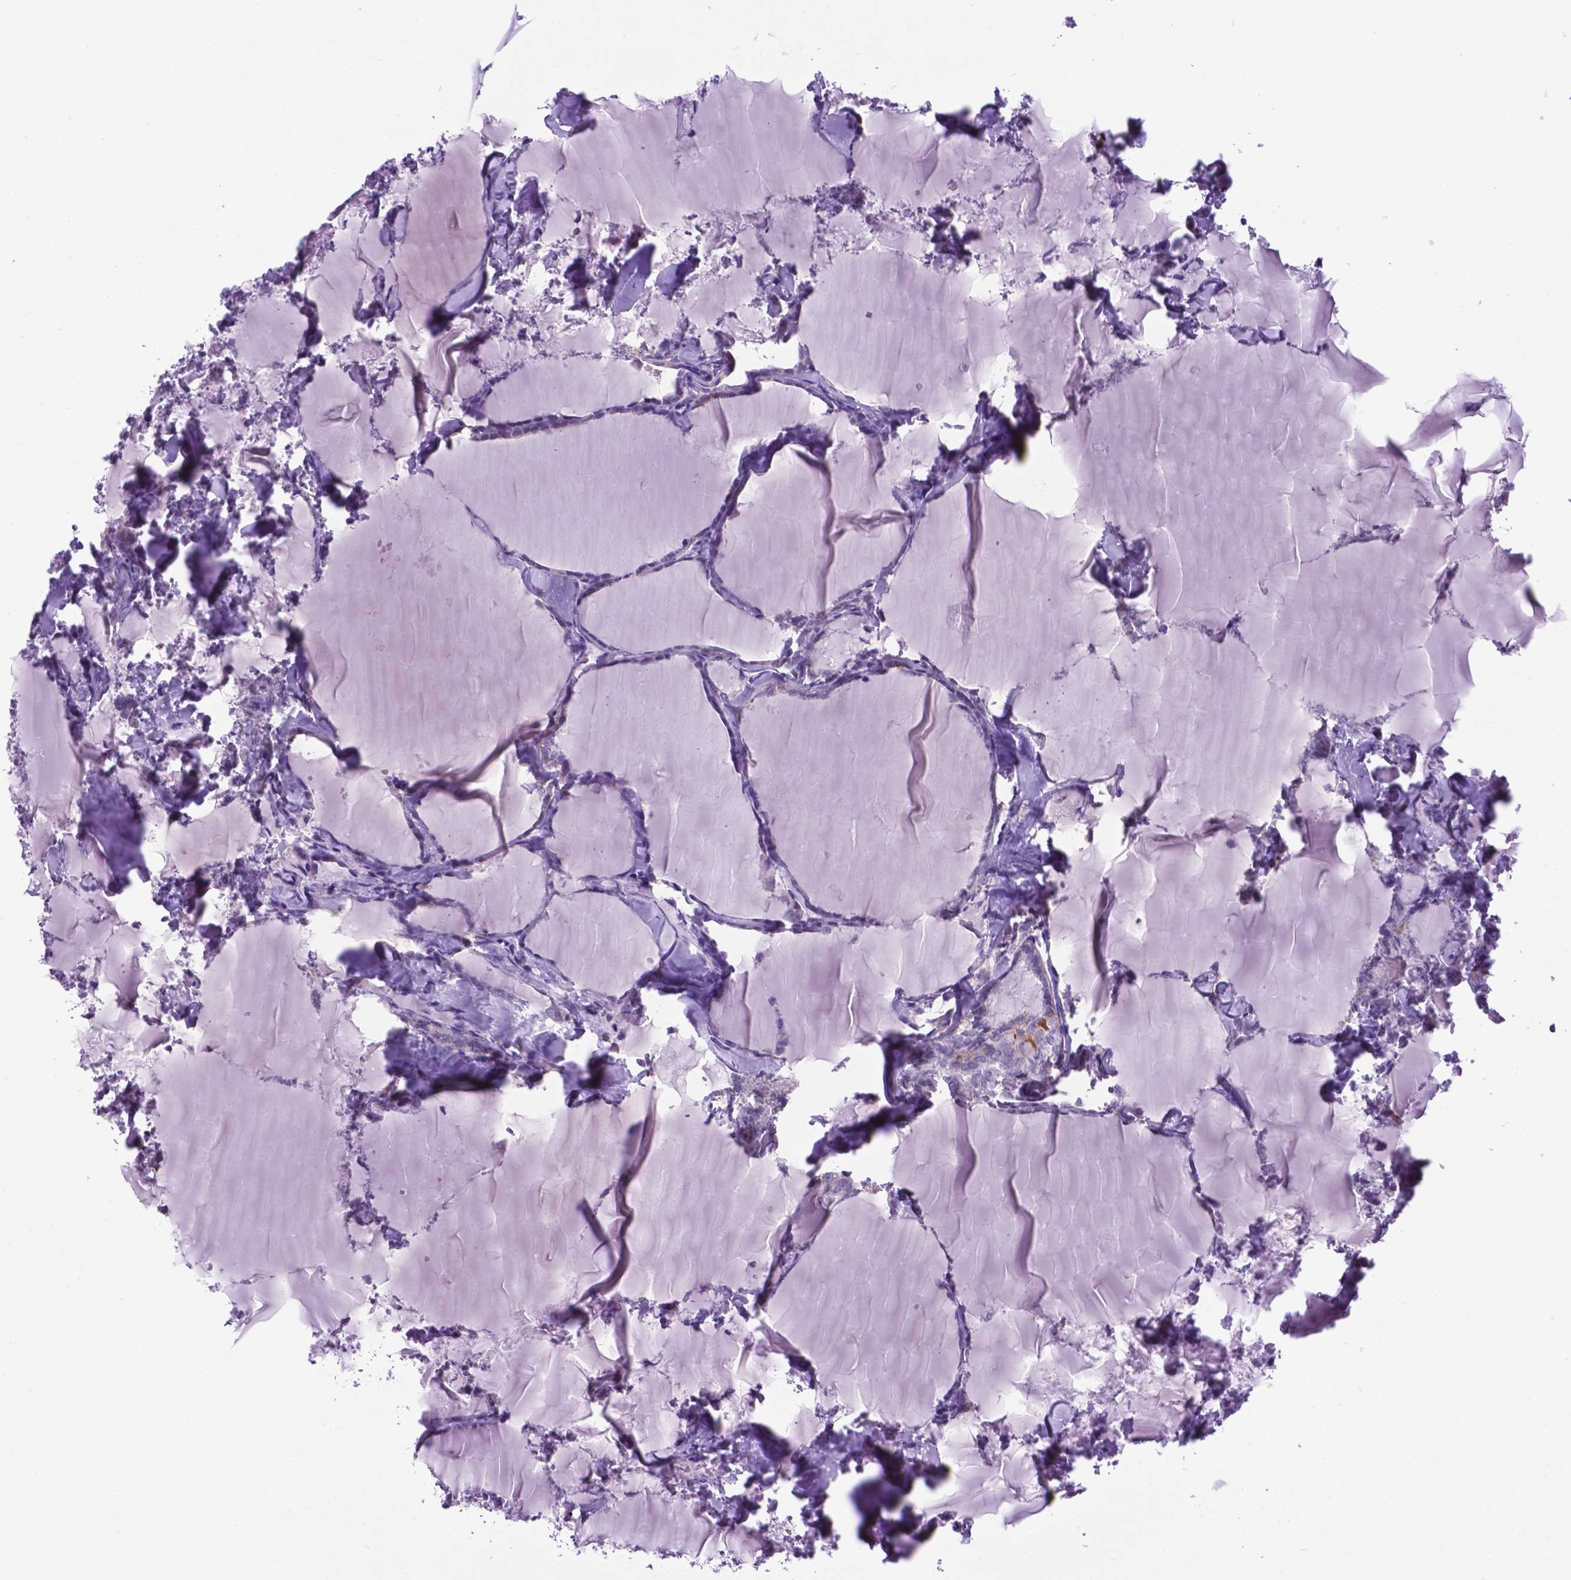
{"staining": {"intensity": "weak", "quantity": "25%-75%", "location": "cytoplasmic/membranous"}, "tissue": "thyroid cancer", "cell_type": "Tumor cells", "image_type": "cancer", "snomed": [{"axis": "morphology", "description": "Papillary adenocarcinoma, NOS"}, {"axis": "topography", "description": "Thyroid gland"}], "caption": "Human thyroid cancer (papillary adenocarcinoma) stained with a brown dye exhibits weak cytoplasmic/membranous positive staining in approximately 25%-75% of tumor cells.", "gene": "POU3F3", "patient": {"sex": "male", "age": 30}}